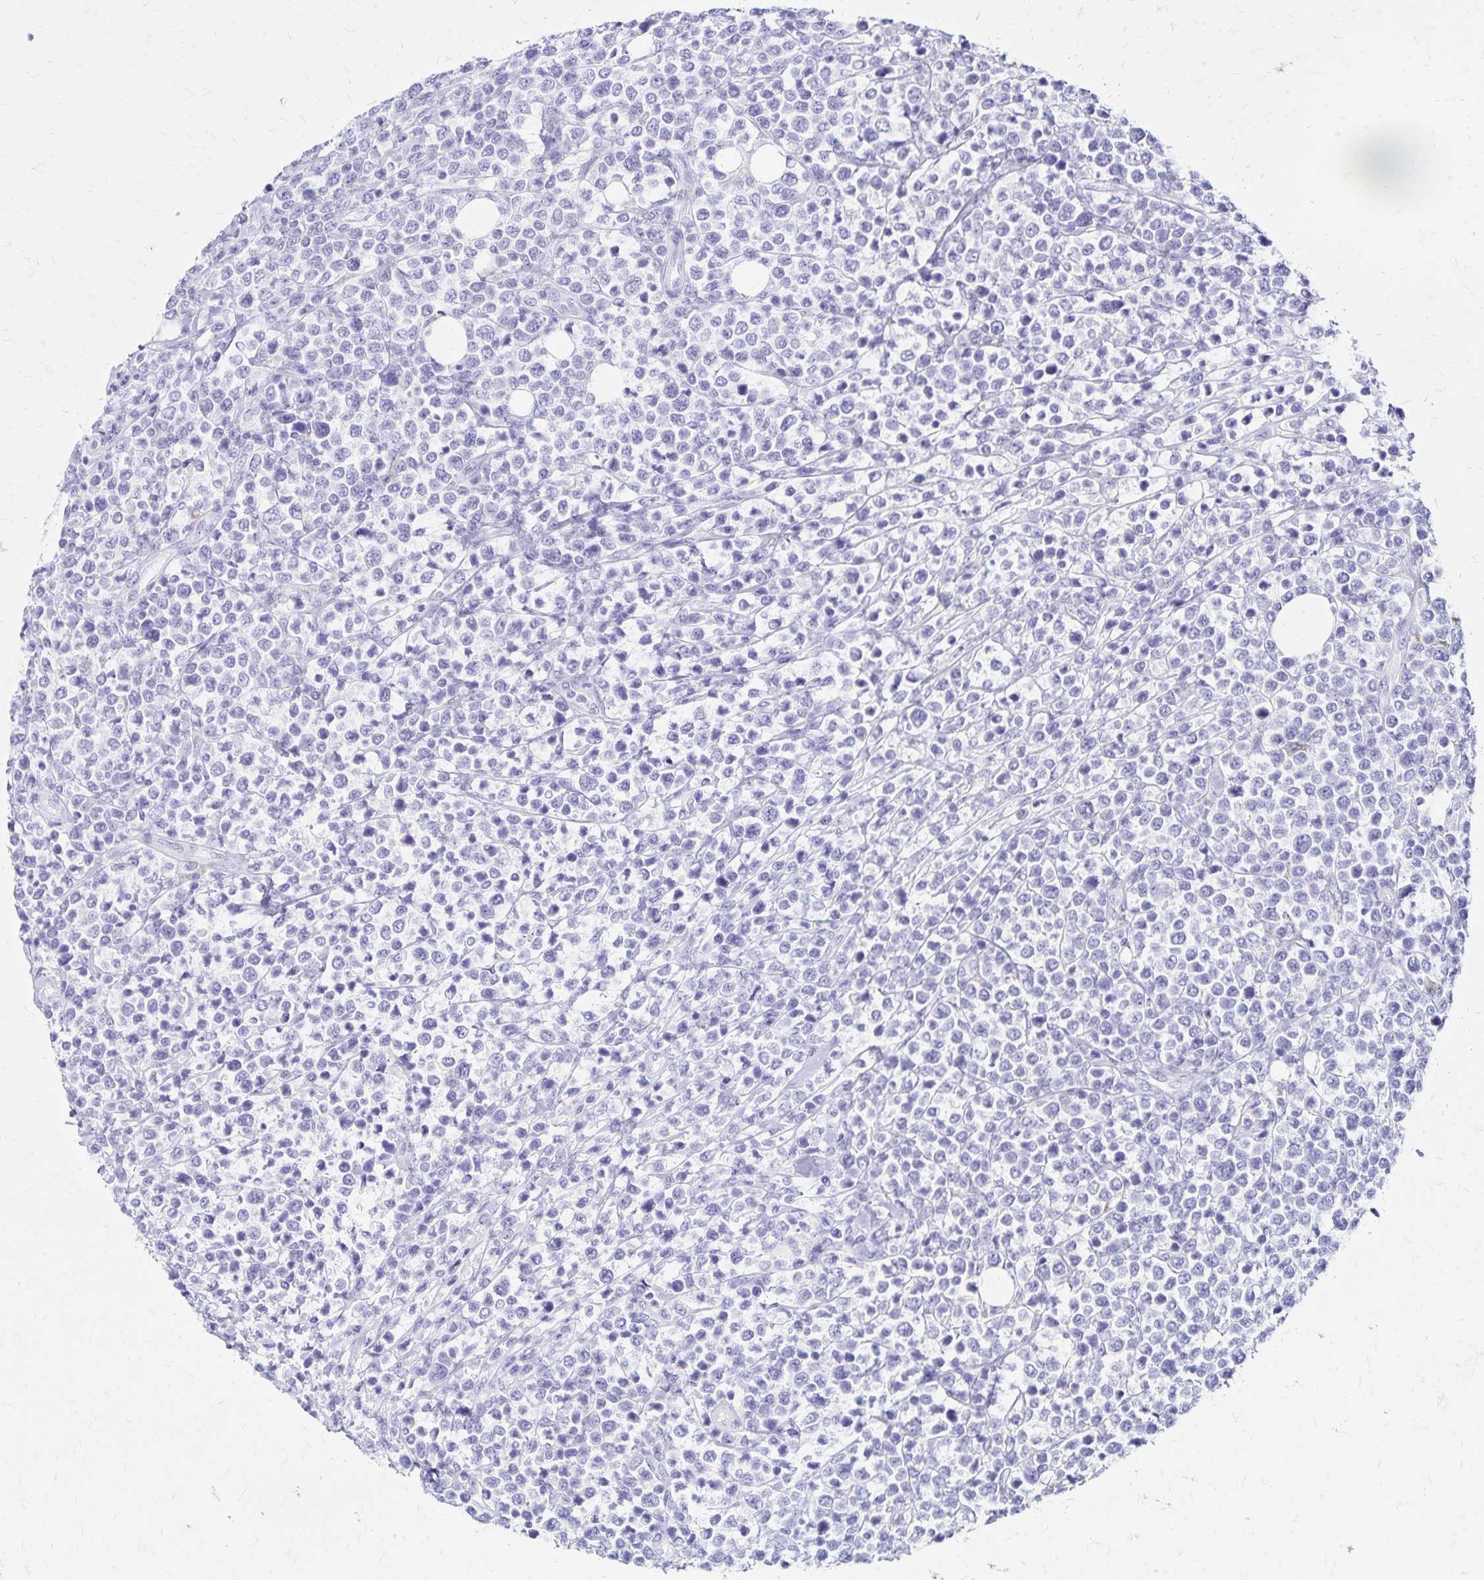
{"staining": {"intensity": "negative", "quantity": "none", "location": "none"}, "tissue": "lymphoma", "cell_type": "Tumor cells", "image_type": "cancer", "snomed": [{"axis": "morphology", "description": "Malignant lymphoma, non-Hodgkin's type, High grade"}, {"axis": "topography", "description": "Soft tissue"}], "caption": "DAB (3,3'-diaminobenzidine) immunohistochemical staining of high-grade malignant lymphoma, non-Hodgkin's type shows no significant expression in tumor cells. Nuclei are stained in blue.", "gene": "LIN28B", "patient": {"sex": "female", "age": 56}}